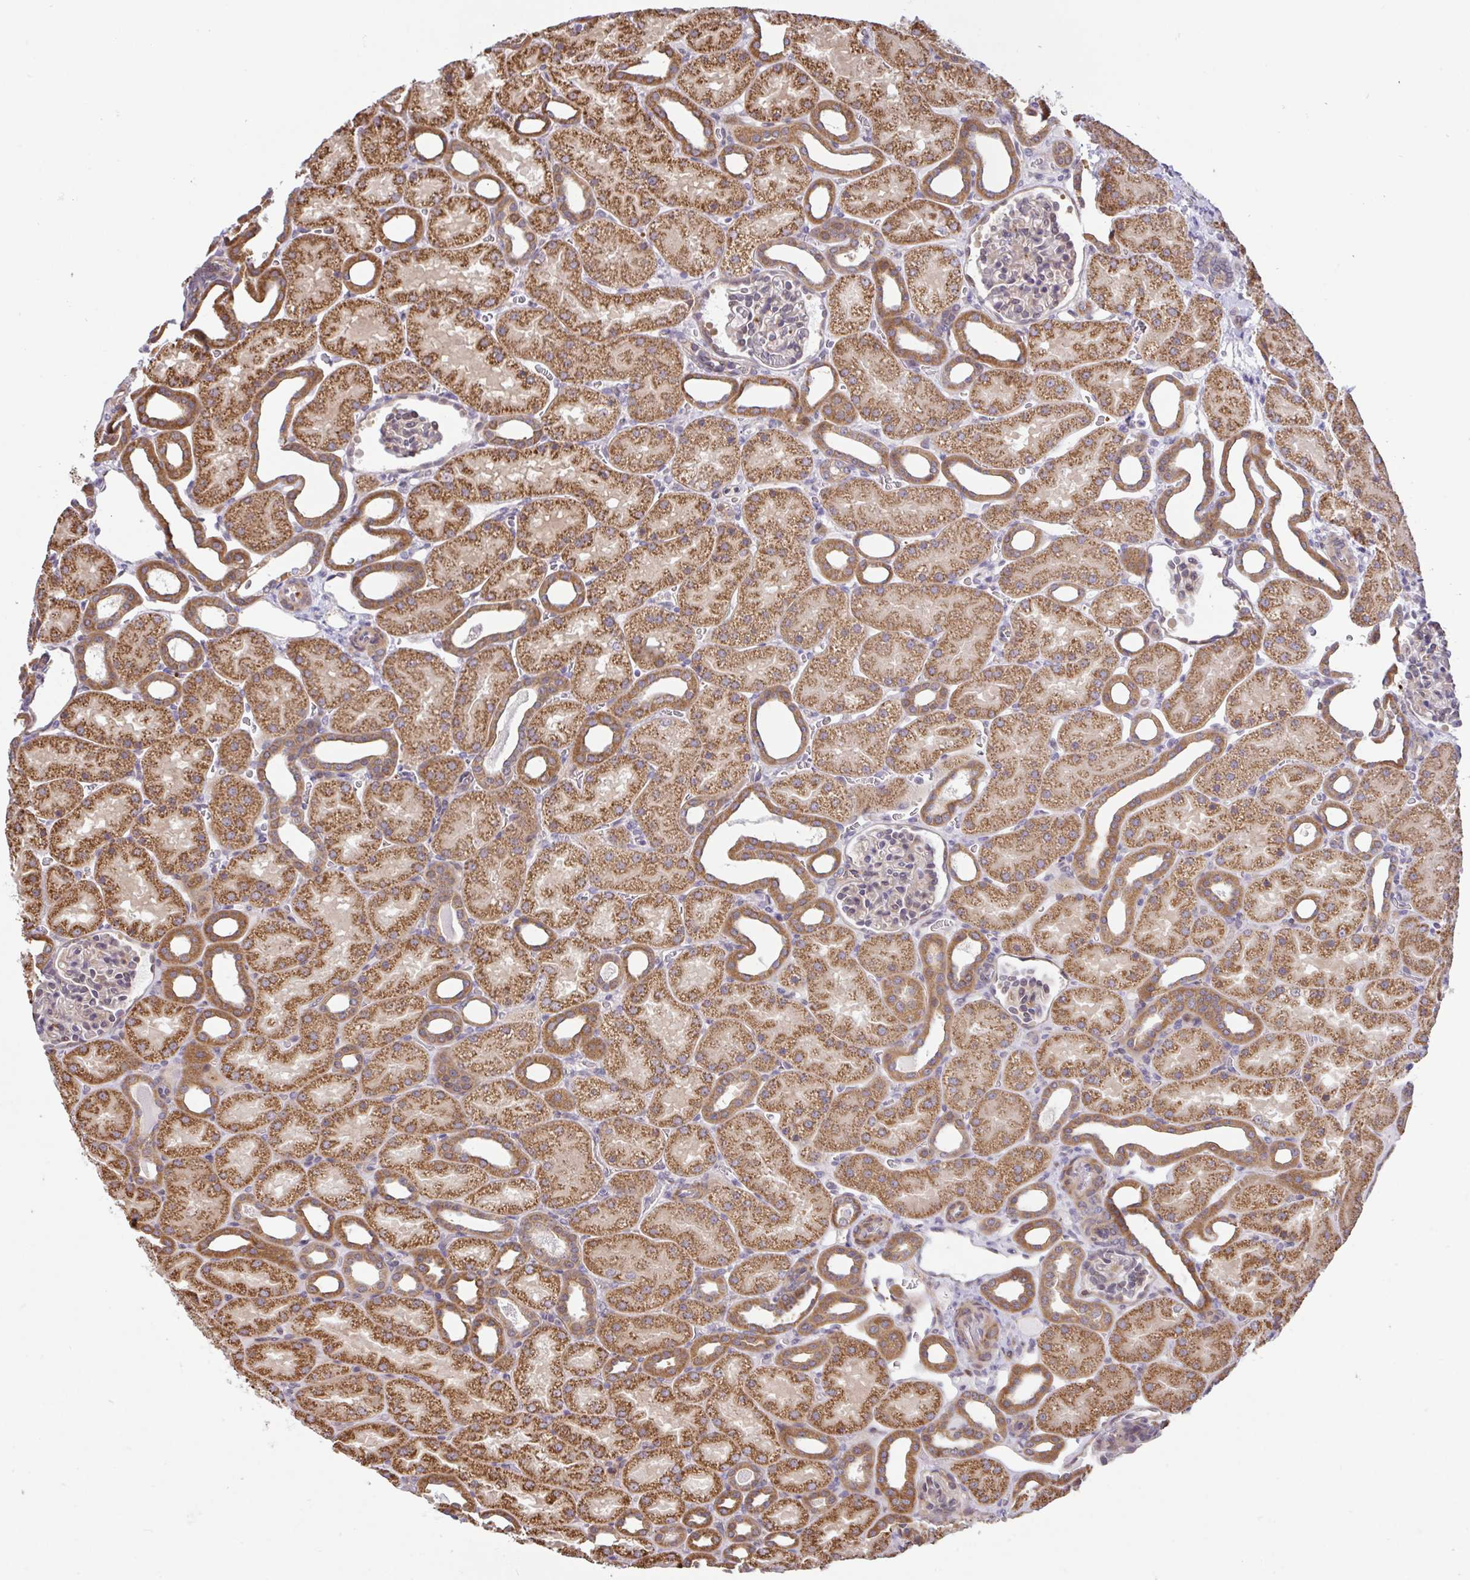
{"staining": {"intensity": "weak", "quantity": "<25%", "location": "cytoplasmic/membranous"}, "tissue": "kidney", "cell_type": "Cells in glomeruli", "image_type": "normal", "snomed": [{"axis": "morphology", "description": "Normal tissue, NOS"}, {"axis": "topography", "description": "Kidney"}], "caption": "DAB immunohistochemical staining of normal human kidney displays no significant positivity in cells in glomeruli. Nuclei are stained in blue.", "gene": "DLEU7", "patient": {"sex": "male", "age": 2}}